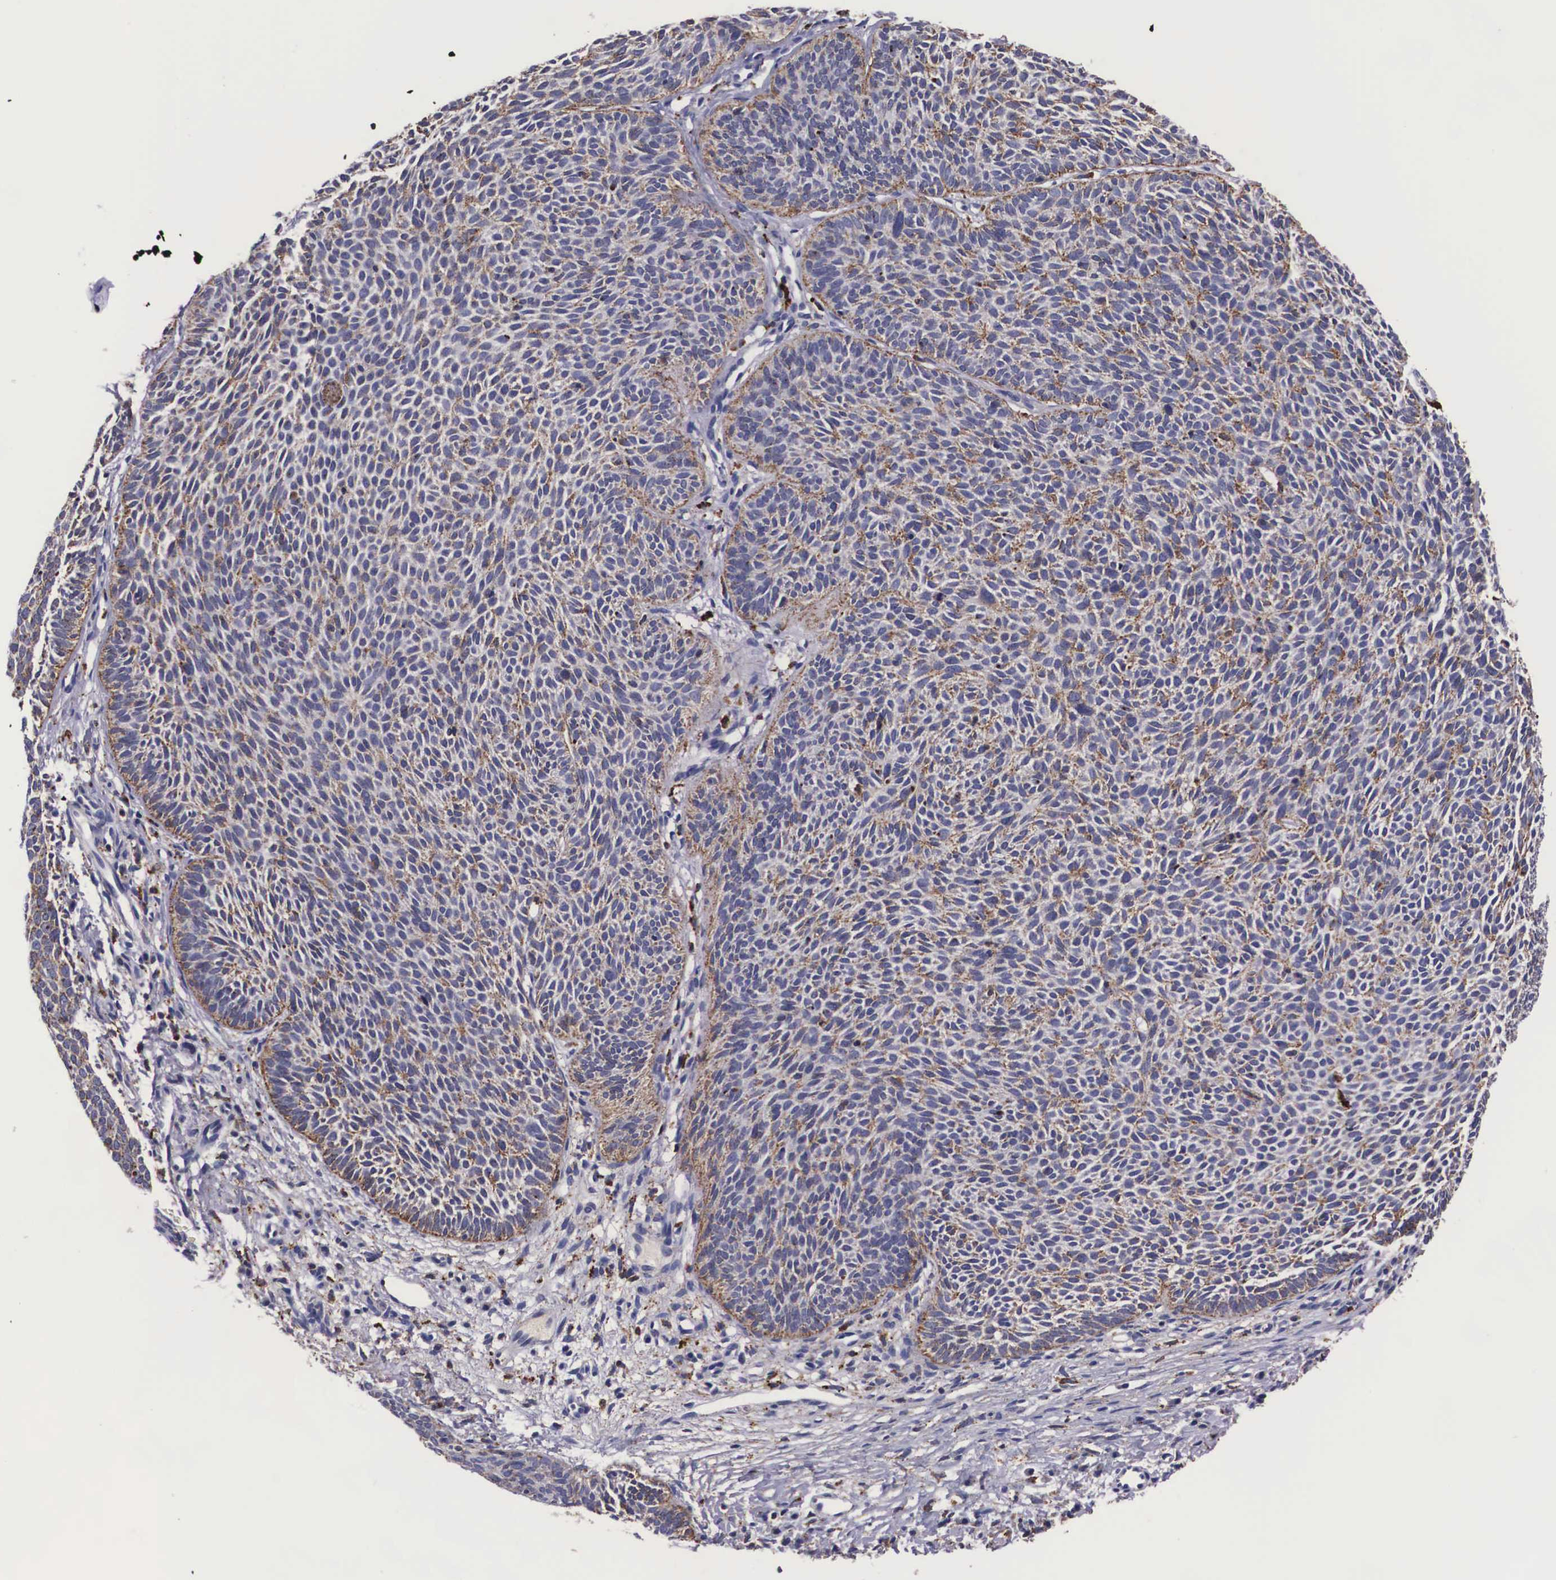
{"staining": {"intensity": "weak", "quantity": "25%-75%", "location": "cytoplasmic/membranous"}, "tissue": "skin cancer", "cell_type": "Tumor cells", "image_type": "cancer", "snomed": [{"axis": "morphology", "description": "Basal cell carcinoma"}, {"axis": "topography", "description": "Skin"}], "caption": "This micrograph shows immunohistochemistry staining of human basal cell carcinoma (skin), with low weak cytoplasmic/membranous positivity in approximately 25%-75% of tumor cells.", "gene": "NAGA", "patient": {"sex": "male", "age": 84}}